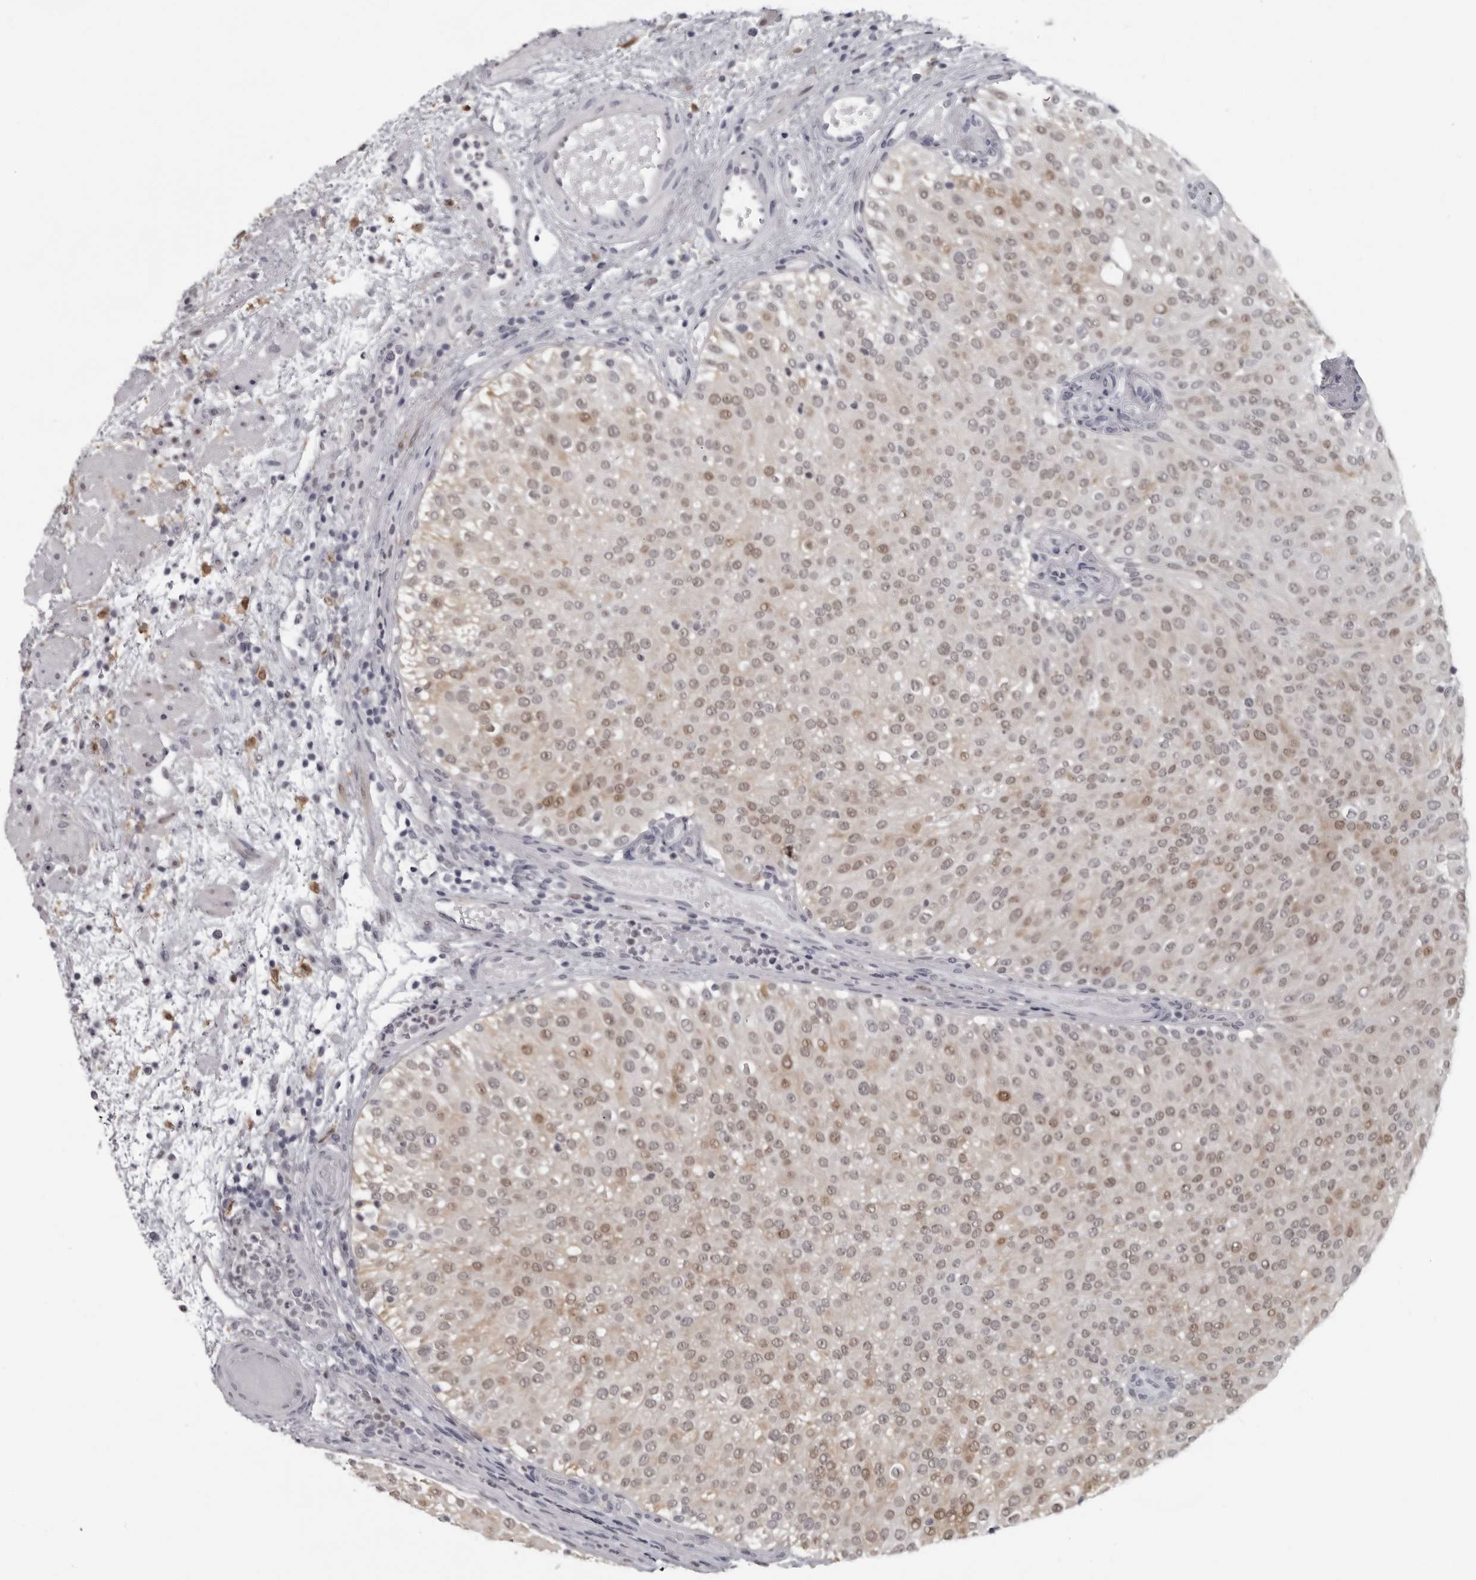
{"staining": {"intensity": "moderate", "quantity": "25%-75%", "location": "nuclear"}, "tissue": "urothelial cancer", "cell_type": "Tumor cells", "image_type": "cancer", "snomed": [{"axis": "morphology", "description": "Urothelial carcinoma, Low grade"}, {"axis": "topography", "description": "Urinary bladder"}], "caption": "Immunohistochemistry (DAB (3,3'-diaminobenzidine)) staining of human urothelial carcinoma (low-grade) demonstrates moderate nuclear protein positivity in about 25%-75% of tumor cells.", "gene": "LZIC", "patient": {"sex": "male", "age": 78}}